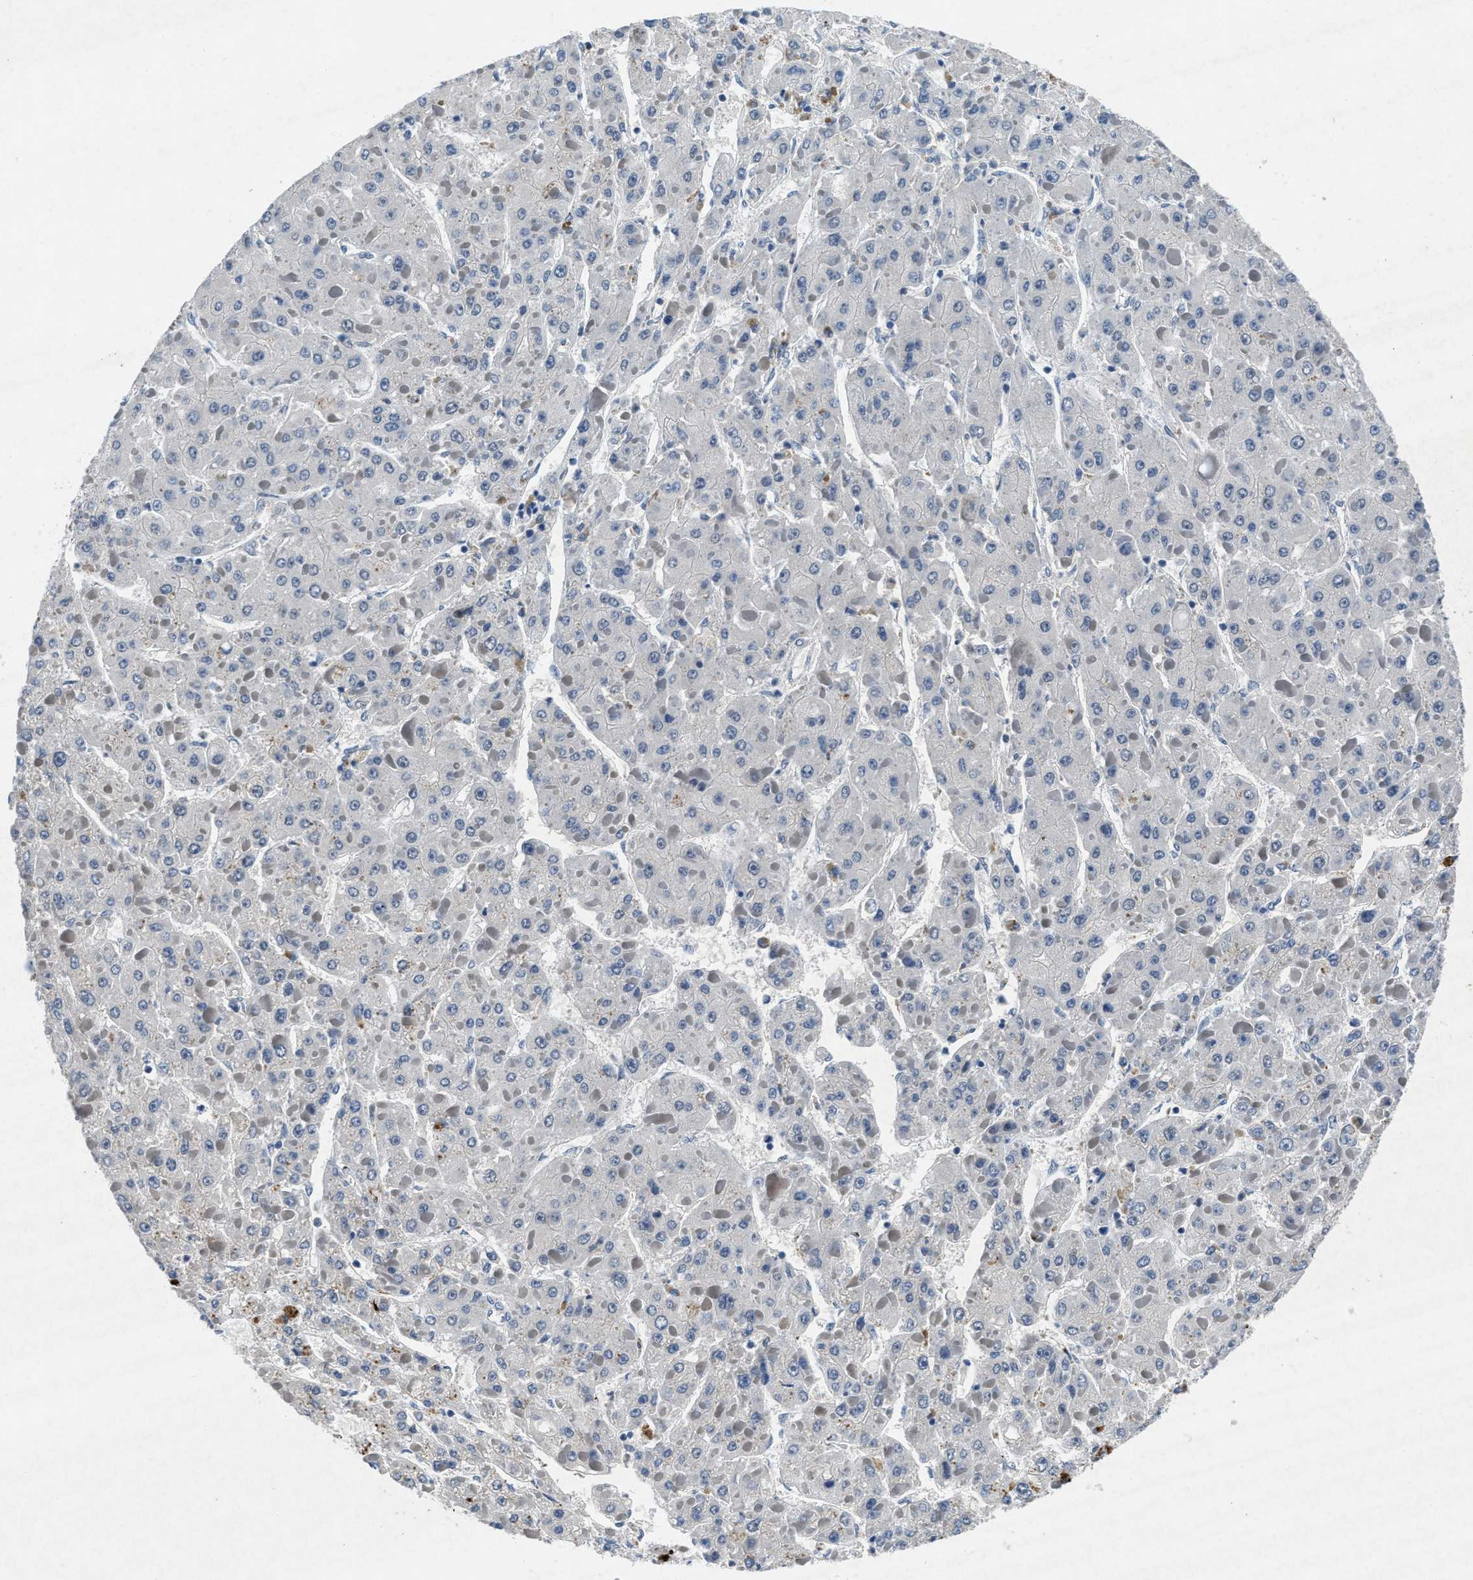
{"staining": {"intensity": "negative", "quantity": "none", "location": "none"}, "tissue": "liver cancer", "cell_type": "Tumor cells", "image_type": "cancer", "snomed": [{"axis": "morphology", "description": "Carcinoma, Hepatocellular, NOS"}, {"axis": "topography", "description": "Liver"}], "caption": "IHC image of liver cancer (hepatocellular carcinoma) stained for a protein (brown), which demonstrates no positivity in tumor cells.", "gene": "PHLDA1", "patient": {"sex": "female", "age": 73}}